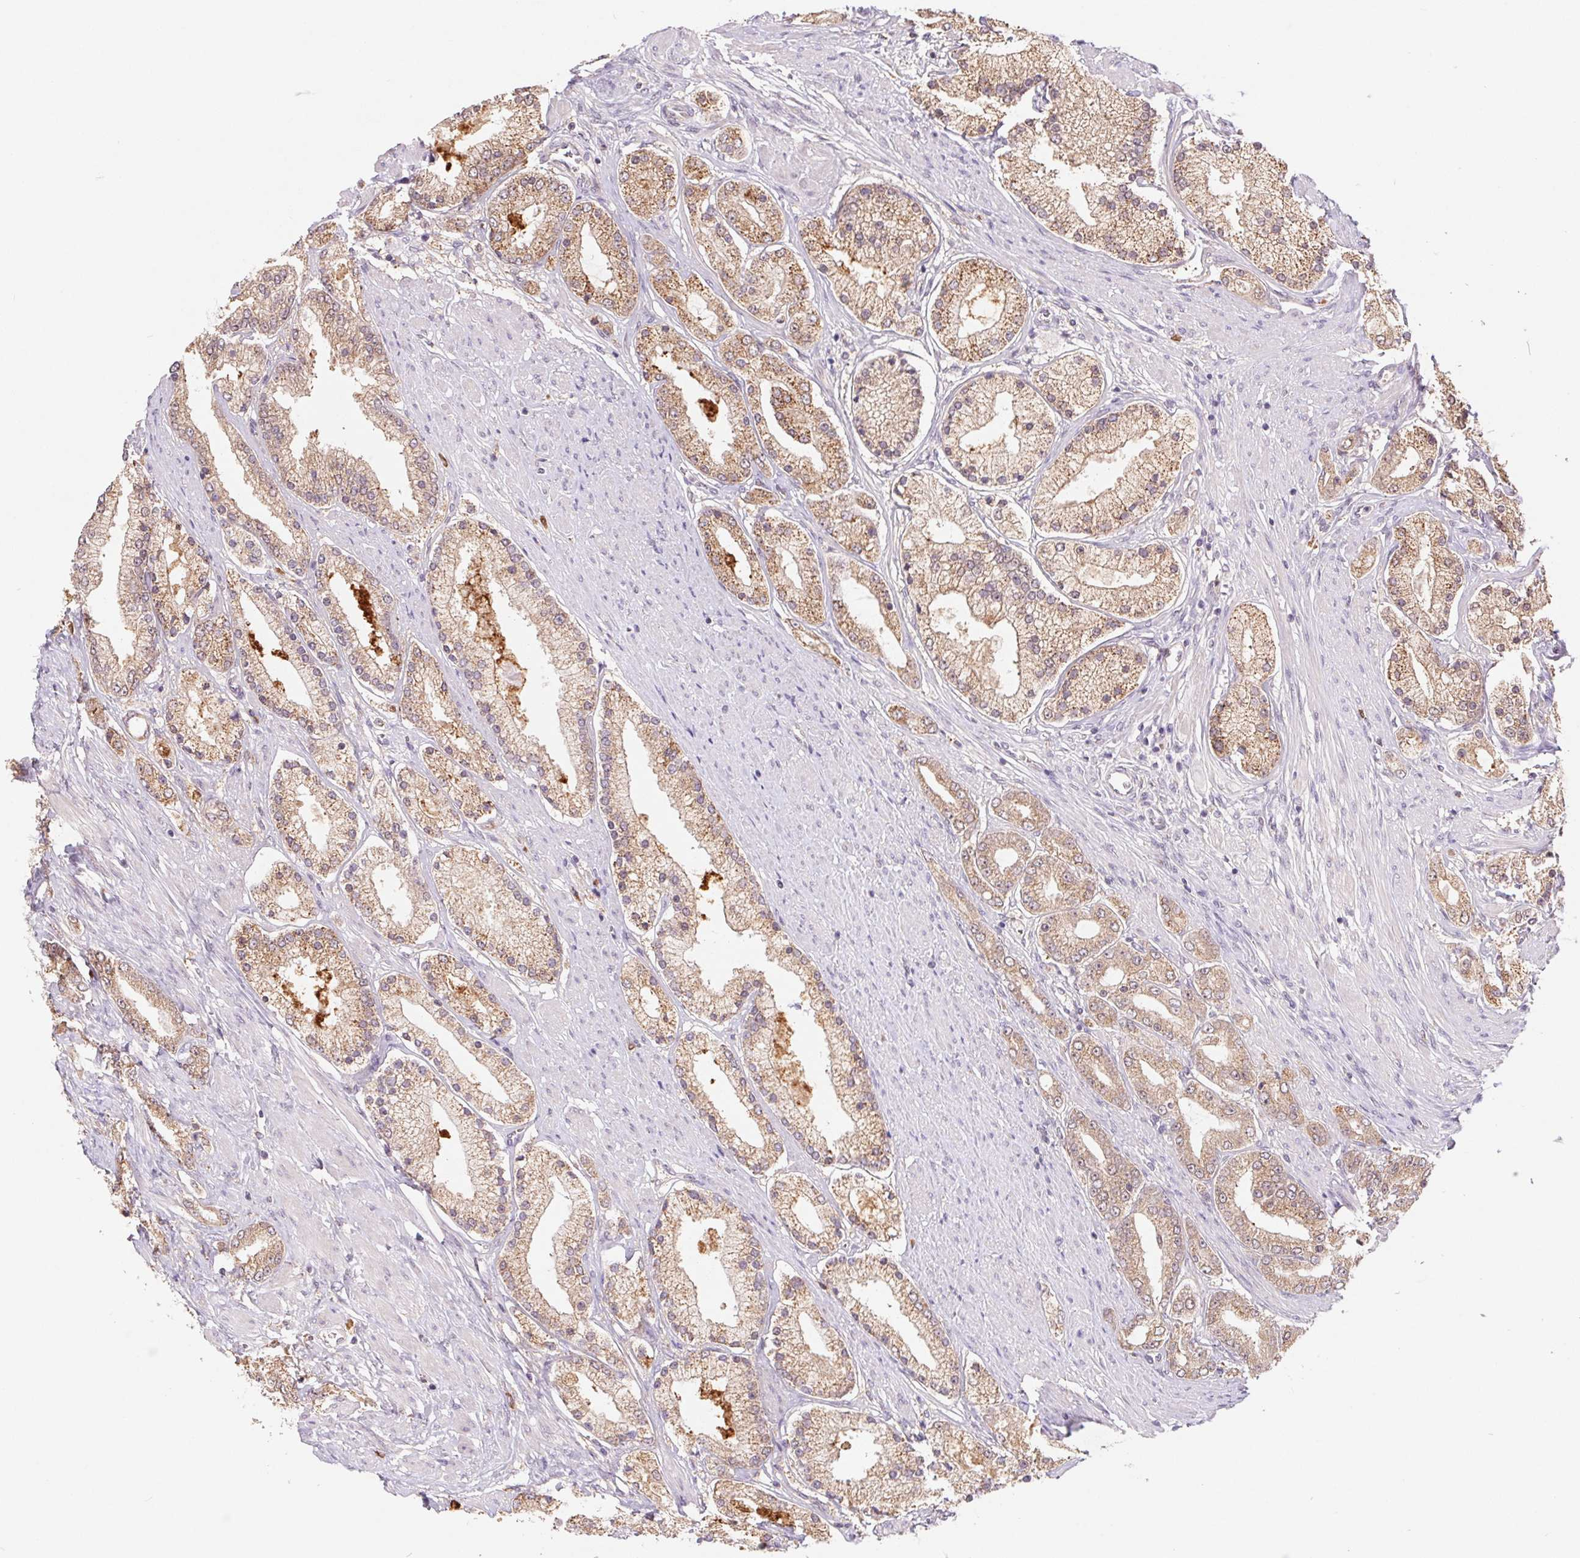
{"staining": {"intensity": "weak", "quantity": ">75%", "location": "cytoplasmic/membranous"}, "tissue": "prostate cancer", "cell_type": "Tumor cells", "image_type": "cancer", "snomed": [{"axis": "morphology", "description": "Adenocarcinoma, High grade"}, {"axis": "topography", "description": "Prostate"}], "caption": "IHC micrograph of neoplastic tissue: human prostate cancer stained using immunohistochemistry (IHC) demonstrates low levels of weak protein expression localized specifically in the cytoplasmic/membranous of tumor cells, appearing as a cytoplasmic/membranous brown color.", "gene": "RRM1", "patient": {"sex": "male", "age": 67}}